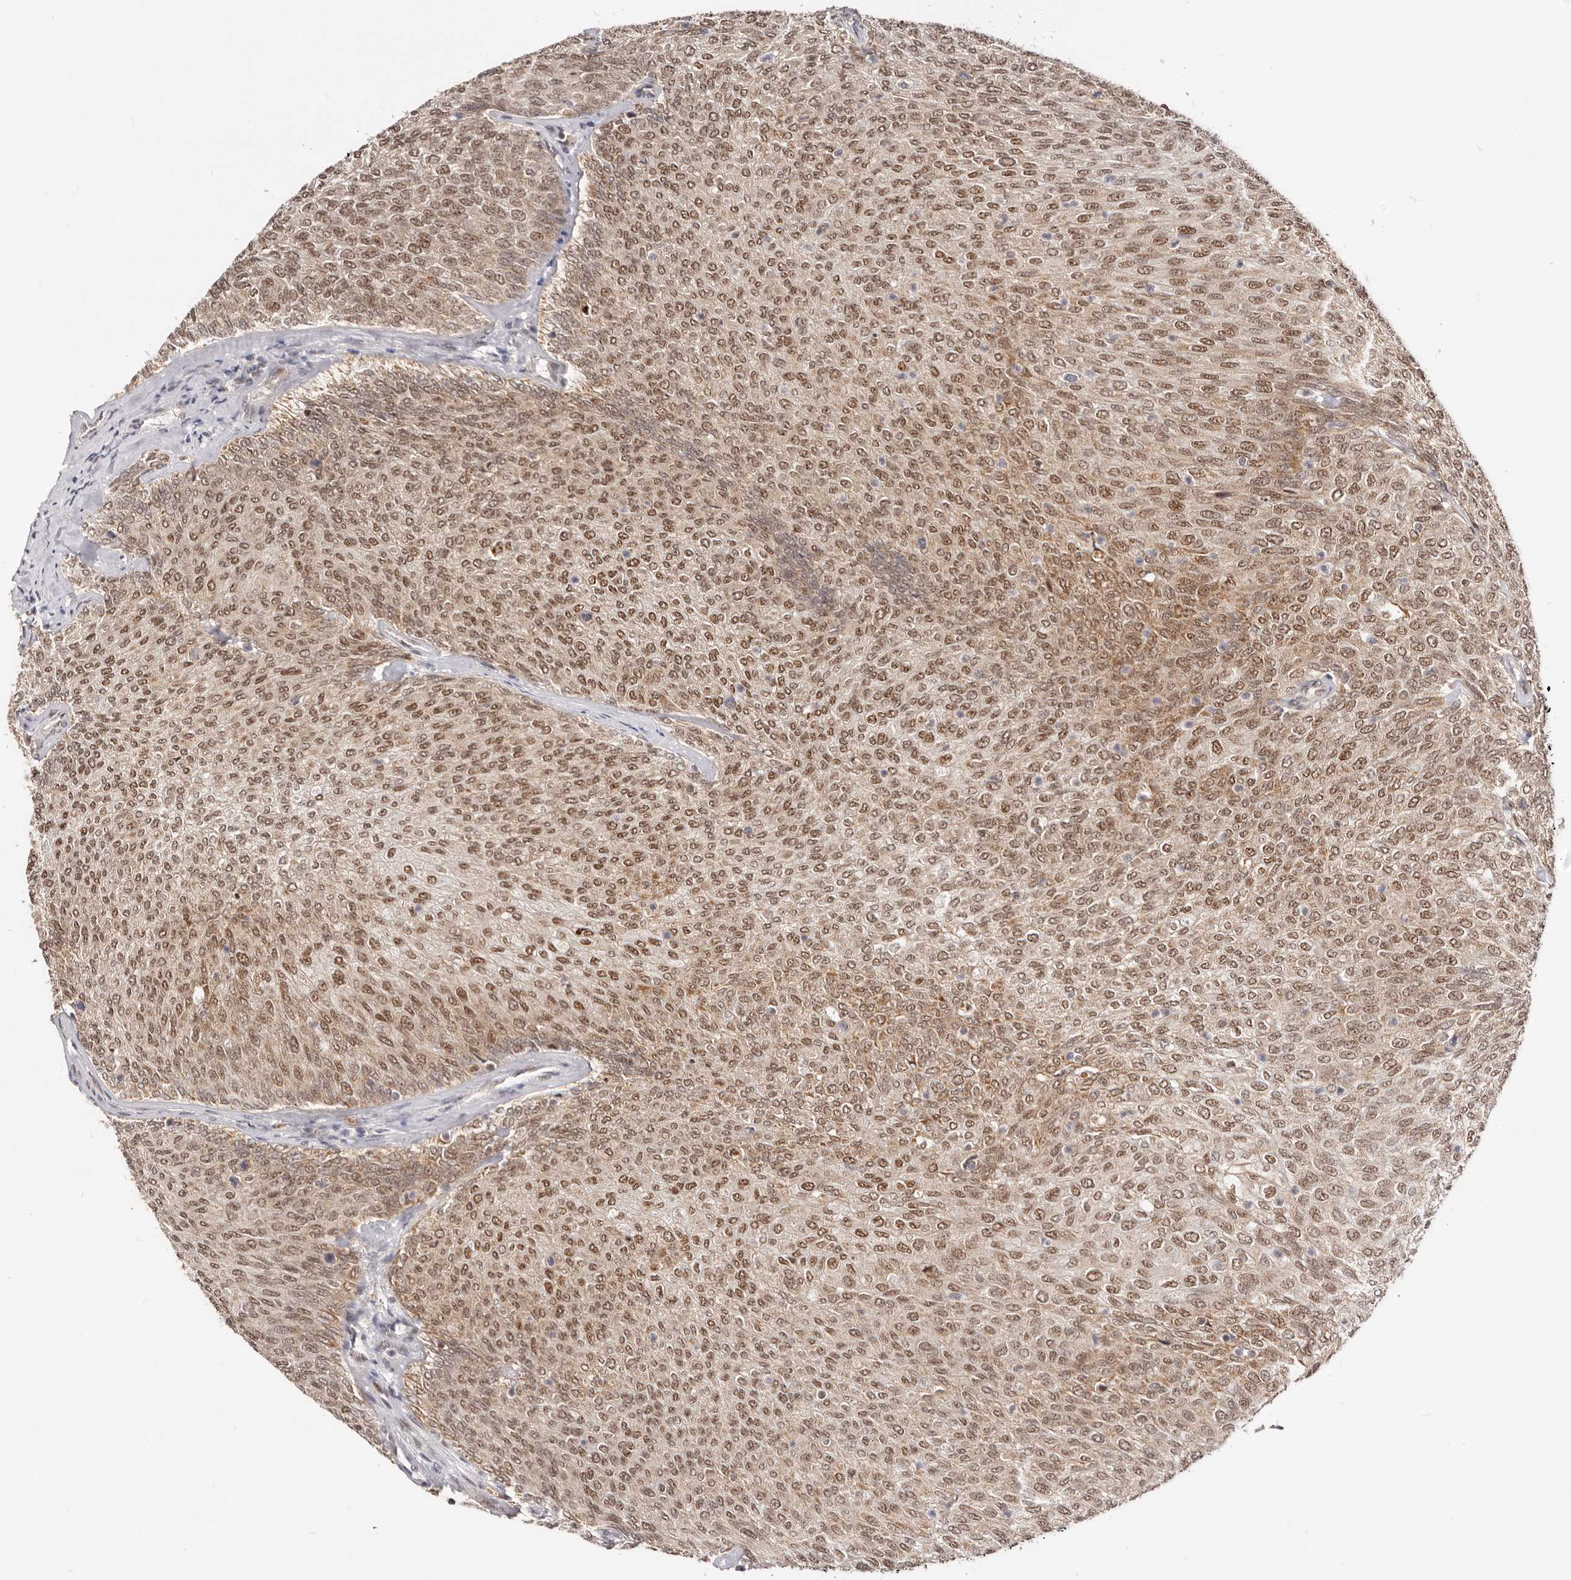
{"staining": {"intensity": "strong", "quantity": ">75%", "location": "nuclear"}, "tissue": "urothelial cancer", "cell_type": "Tumor cells", "image_type": "cancer", "snomed": [{"axis": "morphology", "description": "Urothelial carcinoma, Low grade"}, {"axis": "topography", "description": "Urinary bladder"}], "caption": "Urothelial carcinoma (low-grade) stained with a protein marker displays strong staining in tumor cells.", "gene": "SEC14L1", "patient": {"sex": "female", "age": 79}}